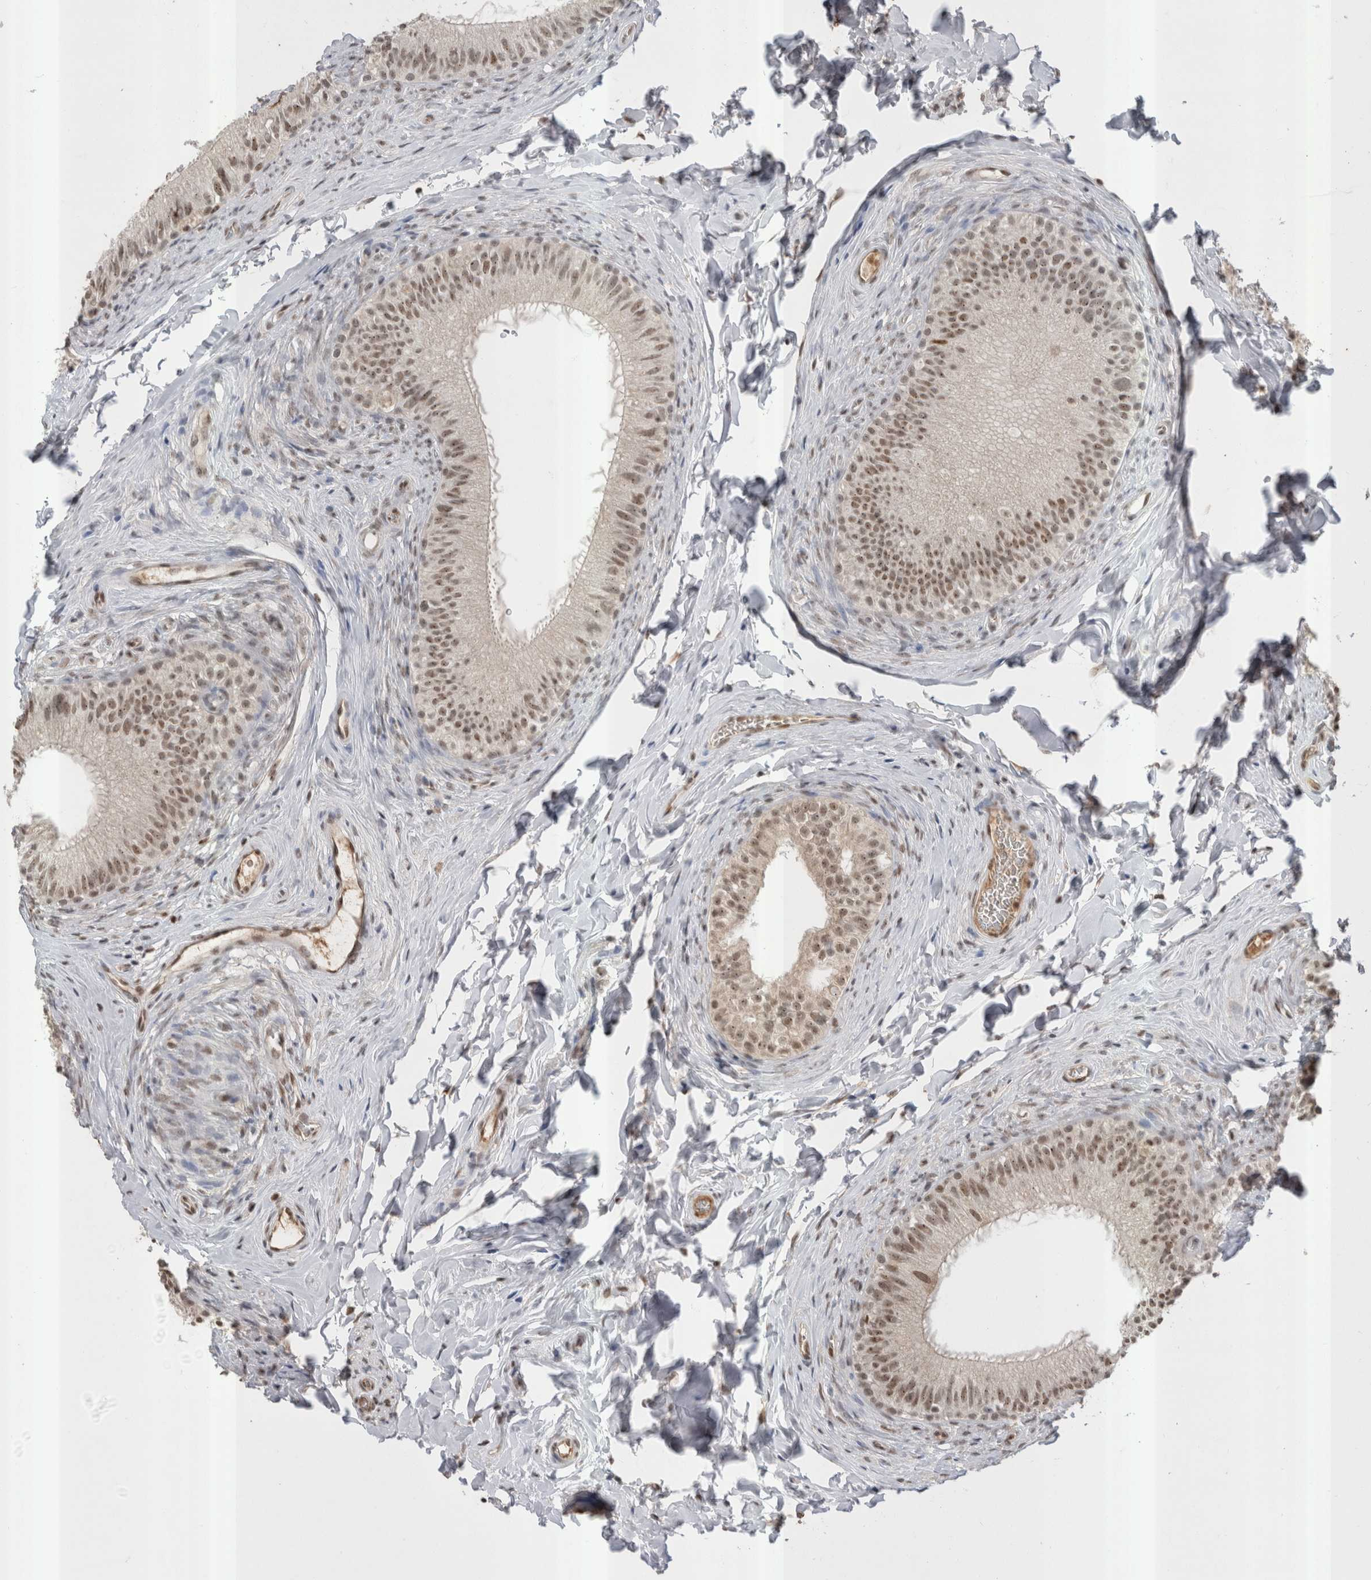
{"staining": {"intensity": "strong", "quantity": "25%-75%", "location": "nuclear"}, "tissue": "epididymis", "cell_type": "Glandular cells", "image_type": "normal", "snomed": [{"axis": "morphology", "description": "Normal tissue, NOS"}, {"axis": "topography", "description": "Epididymis"}], "caption": "Benign epididymis demonstrates strong nuclear staining in approximately 25%-75% of glandular cells (IHC, brightfield microscopy, high magnification)..", "gene": "DAXX", "patient": {"sex": "male", "age": 49}}